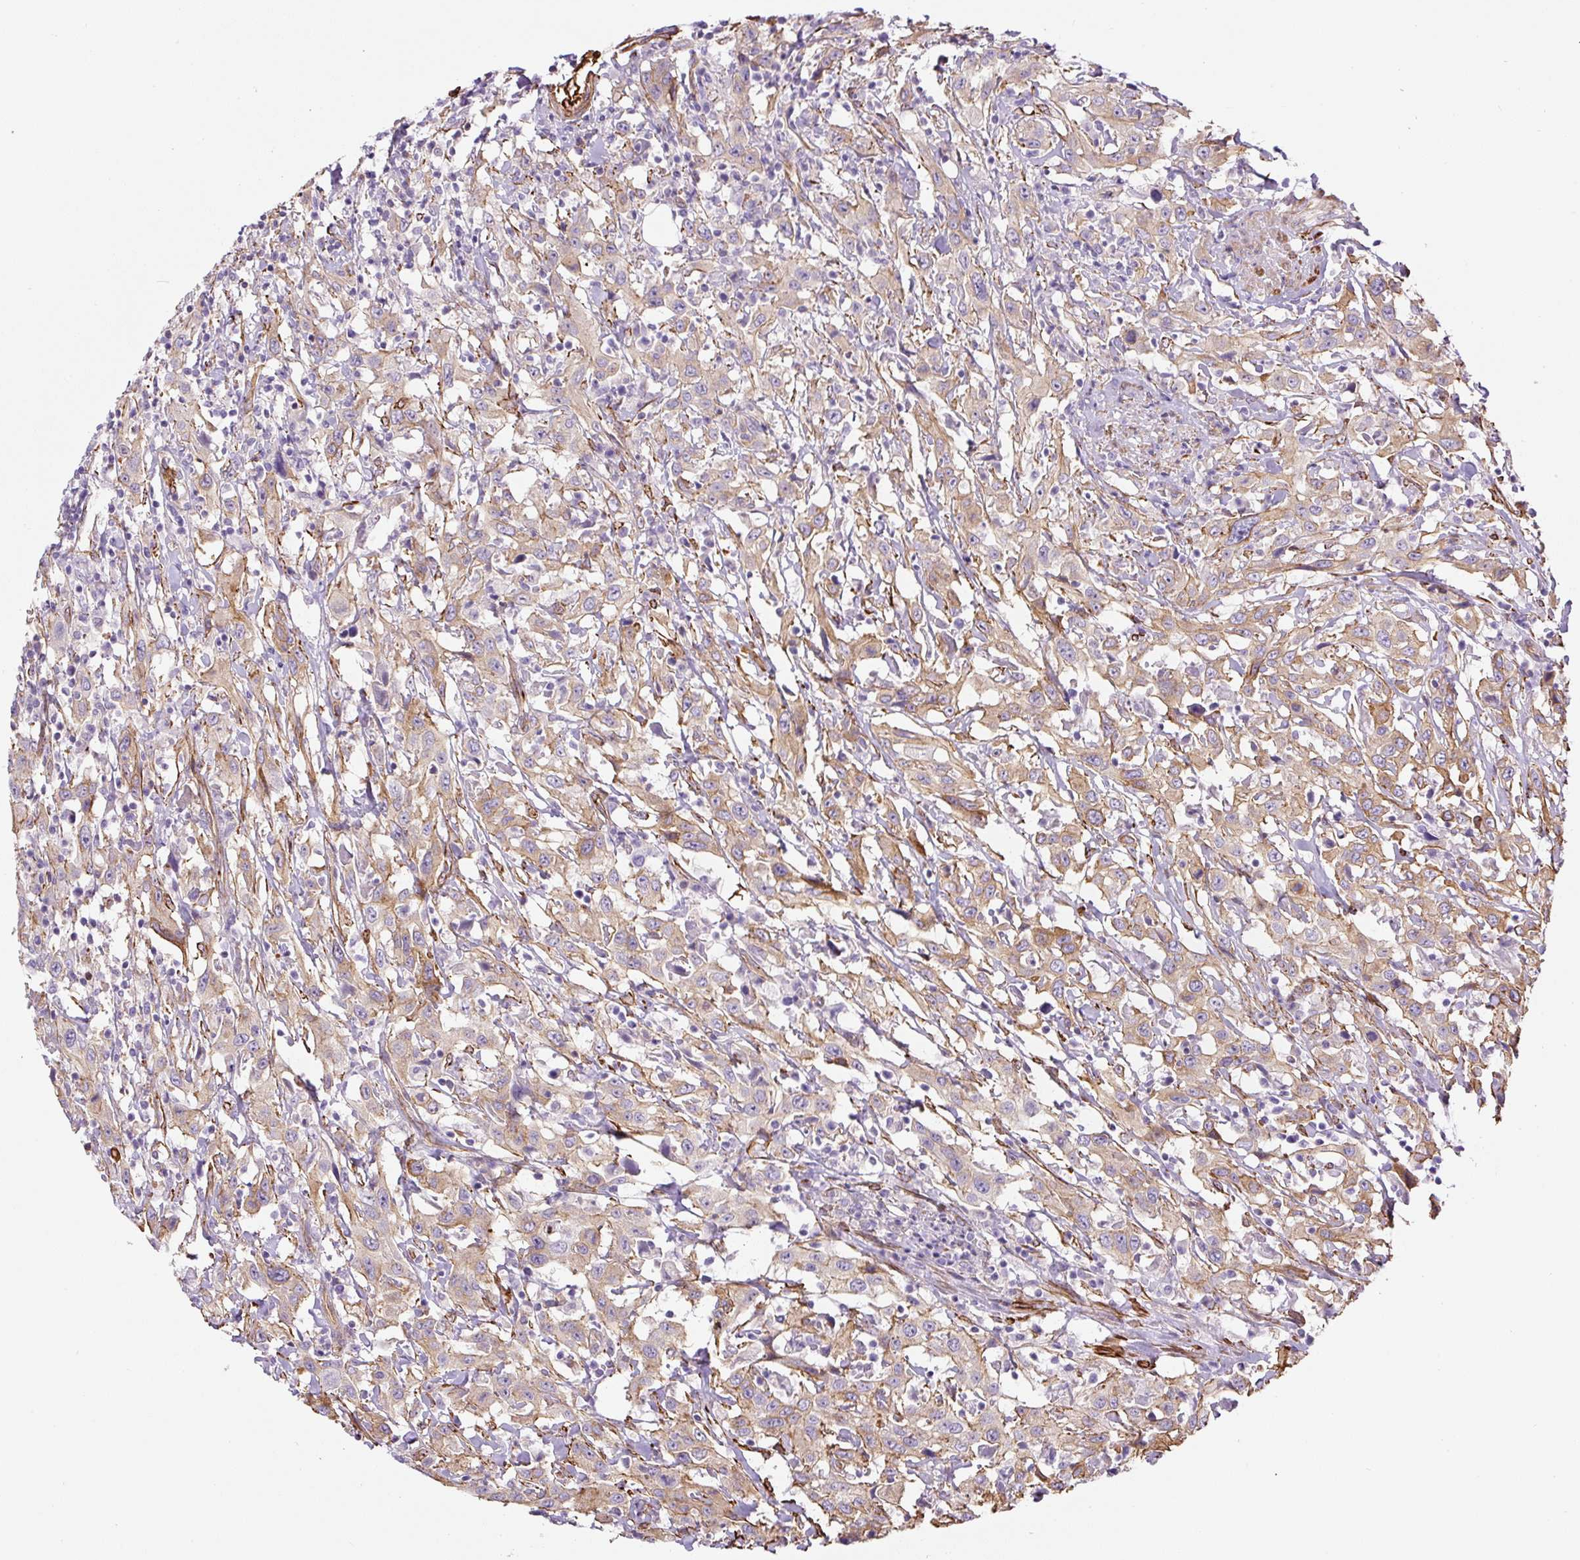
{"staining": {"intensity": "weak", "quantity": ">75%", "location": "cytoplasmic/membranous"}, "tissue": "urothelial cancer", "cell_type": "Tumor cells", "image_type": "cancer", "snomed": [{"axis": "morphology", "description": "Urothelial carcinoma, High grade"}, {"axis": "topography", "description": "Urinary bladder"}], "caption": "A photomicrograph showing weak cytoplasmic/membranous staining in approximately >75% of tumor cells in urothelial carcinoma (high-grade), as visualized by brown immunohistochemical staining.", "gene": "B3GALT5", "patient": {"sex": "male", "age": 61}}